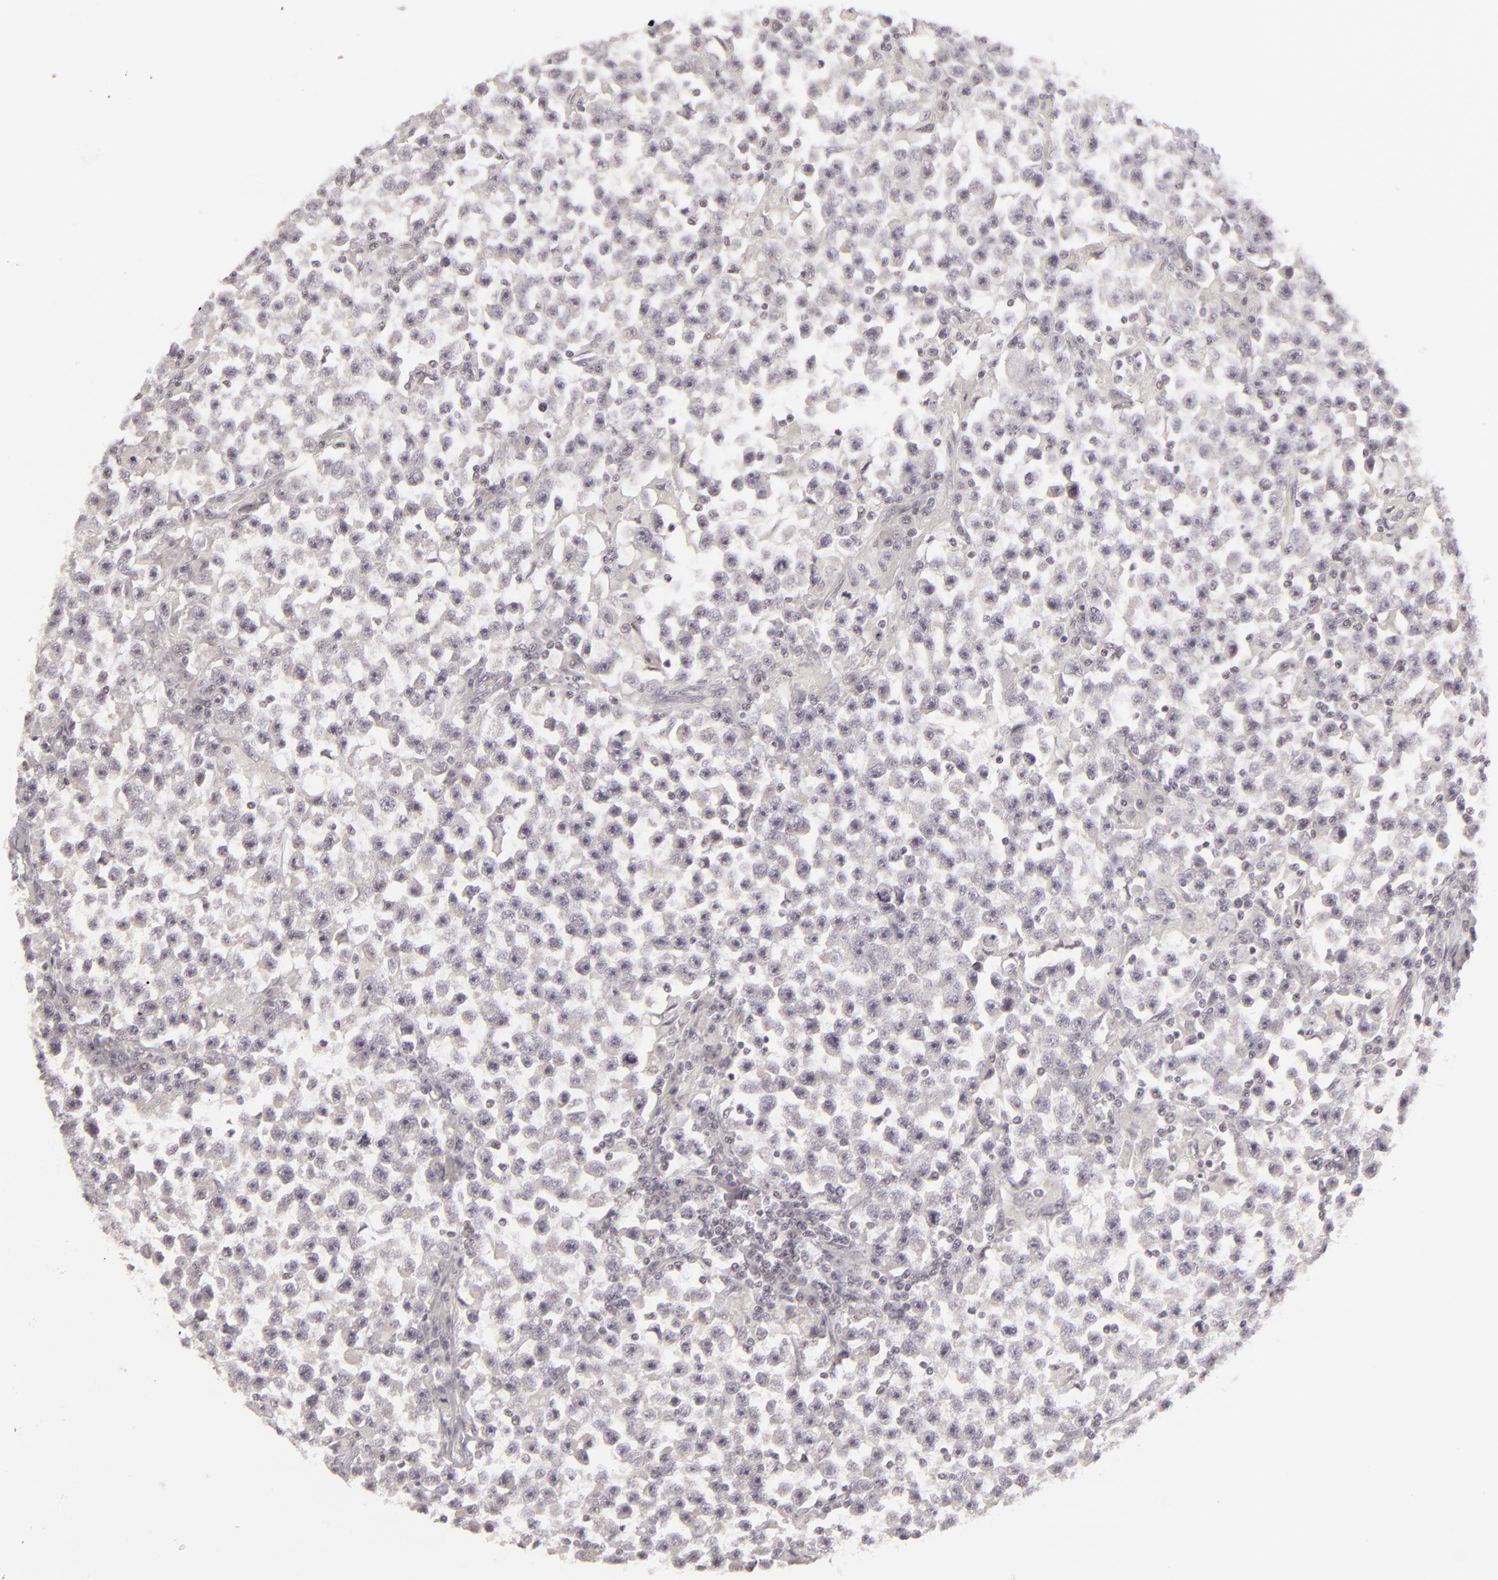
{"staining": {"intensity": "negative", "quantity": "none", "location": "none"}, "tissue": "testis cancer", "cell_type": "Tumor cells", "image_type": "cancer", "snomed": [{"axis": "morphology", "description": "Seminoma, NOS"}, {"axis": "topography", "description": "Testis"}], "caption": "Protein analysis of testis cancer (seminoma) demonstrates no significant positivity in tumor cells.", "gene": "SIX1", "patient": {"sex": "male", "age": 33}}